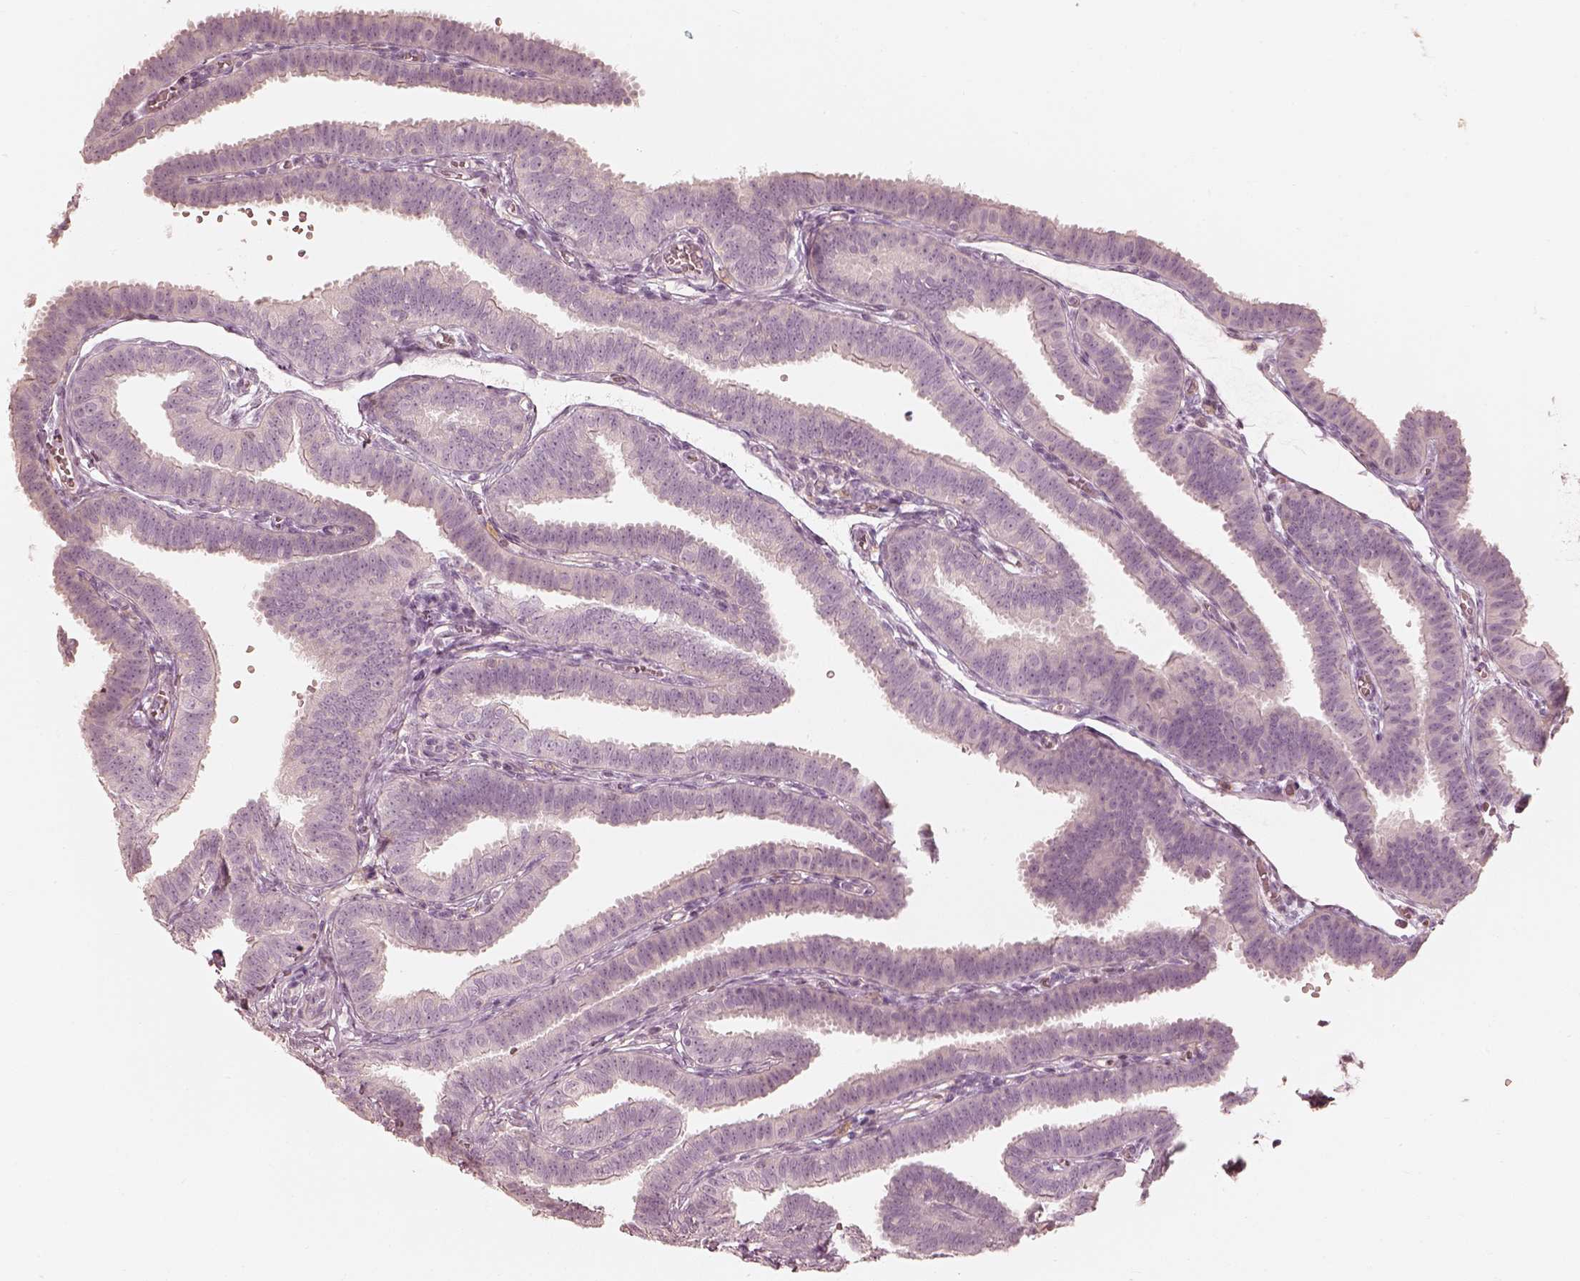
{"staining": {"intensity": "negative", "quantity": "none", "location": "none"}, "tissue": "fallopian tube", "cell_type": "Glandular cells", "image_type": "normal", "snomed": [{"axis": "morphology", "description": "Normal tissue, NOS"}, {"axis": "topography", "description": "Fallopian tube"}], "caption": "Immunohistochemistry (IHC) micrograph of benign human fallopian tube stained for a protein (brown), which exhibits no positivity in glandular cells.", "gene": "FMNL2", "patient": {"sex": "female", "age": 25}}